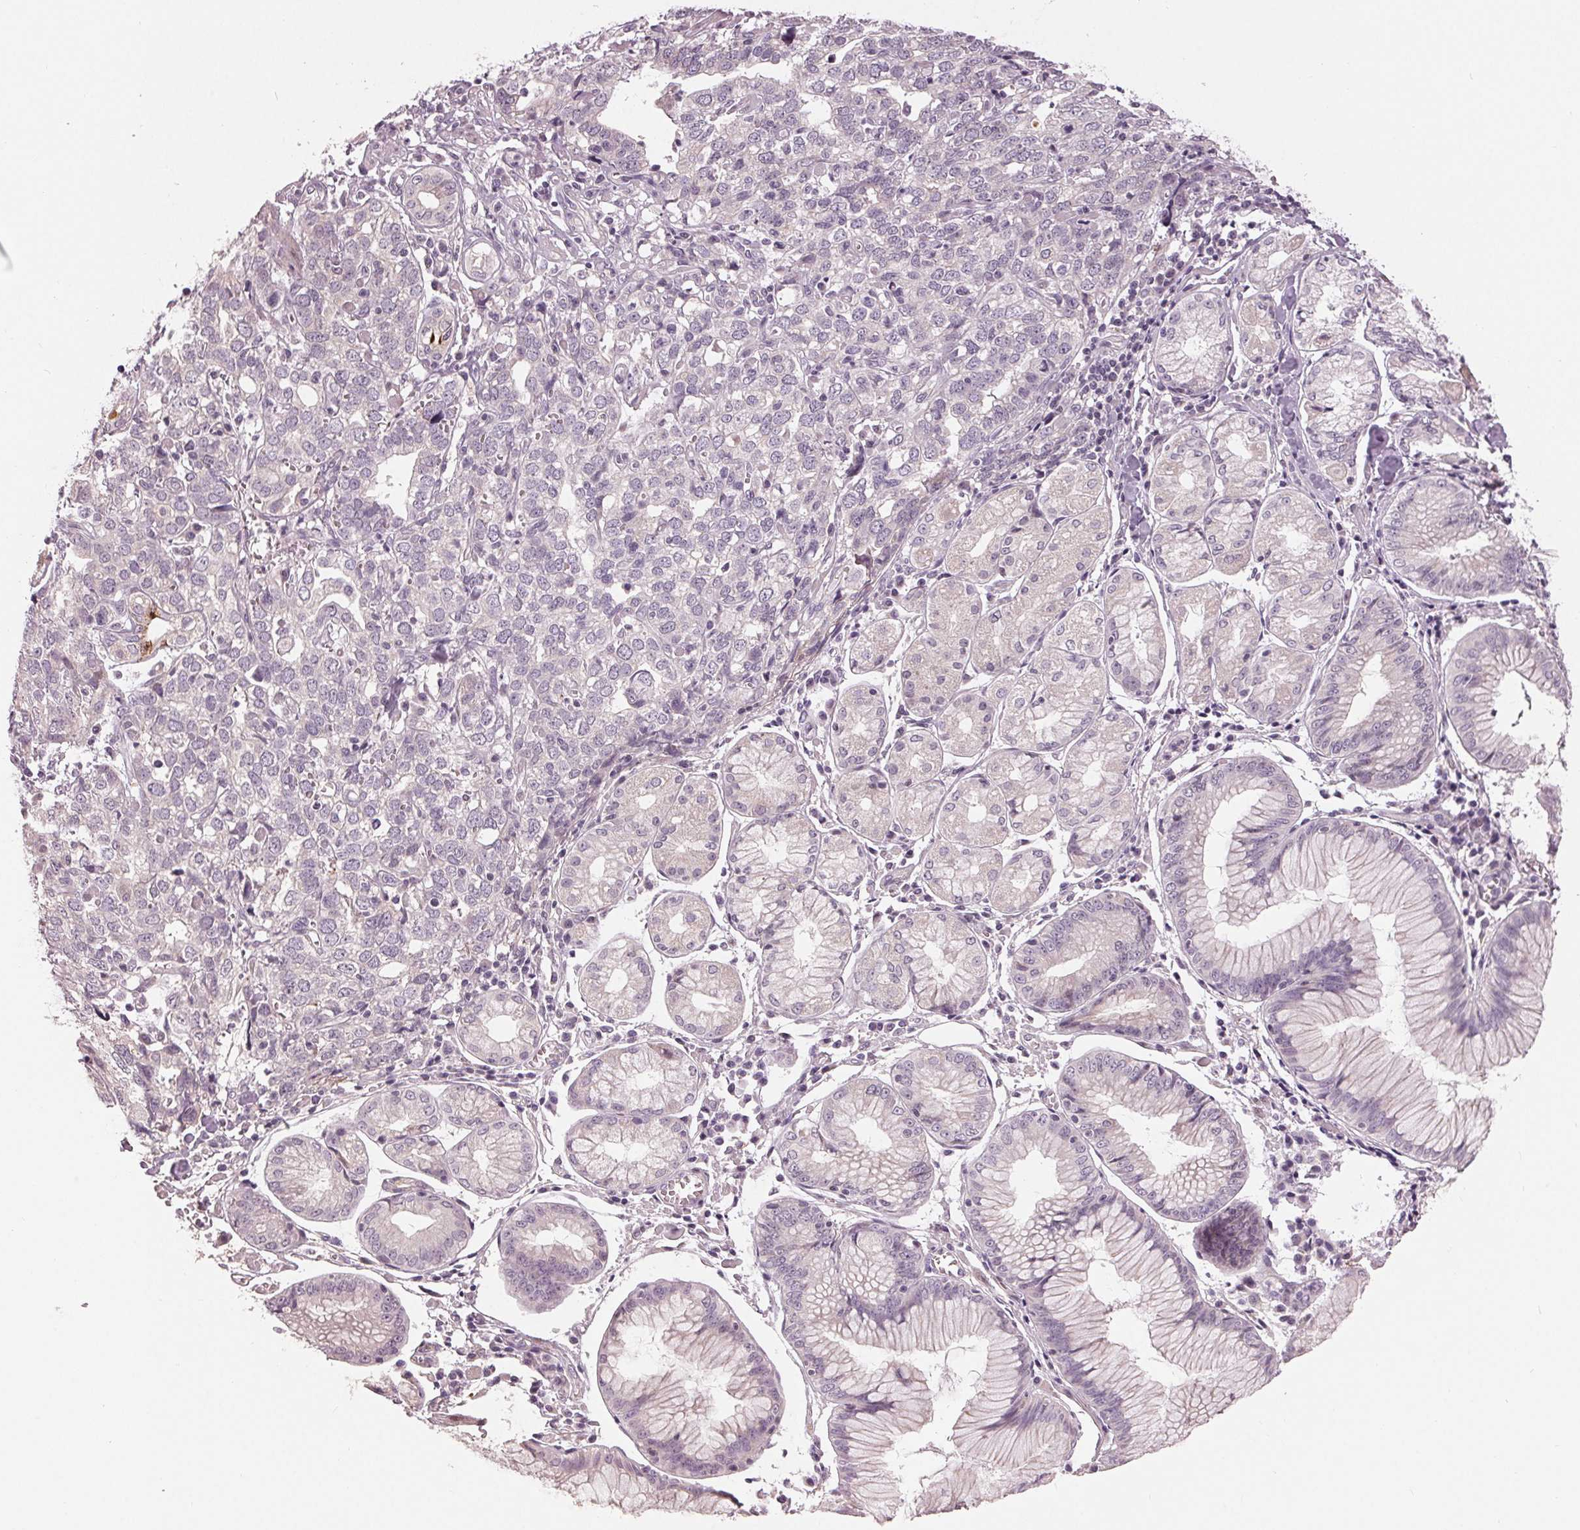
{"staining": {"intensity": "negative", "quantity": "none", "location": "none"}, "tissue": "stomach cancer", "cell_type": "Tumor cells", "image_type": "cancer", "snomed": [{"axis": "morphology", "description": "Adenocarcinoma, NOS"}, {"axis": "topography", "description": "Stomach, upper"}], "caption": "An immunohistochemistry (IHC) image of stomach cancer is shown. There is no staining in tumor cells of stomach cancer.", "gene": "ZNF605", "patient": {"sex": "male", "age": 81}}